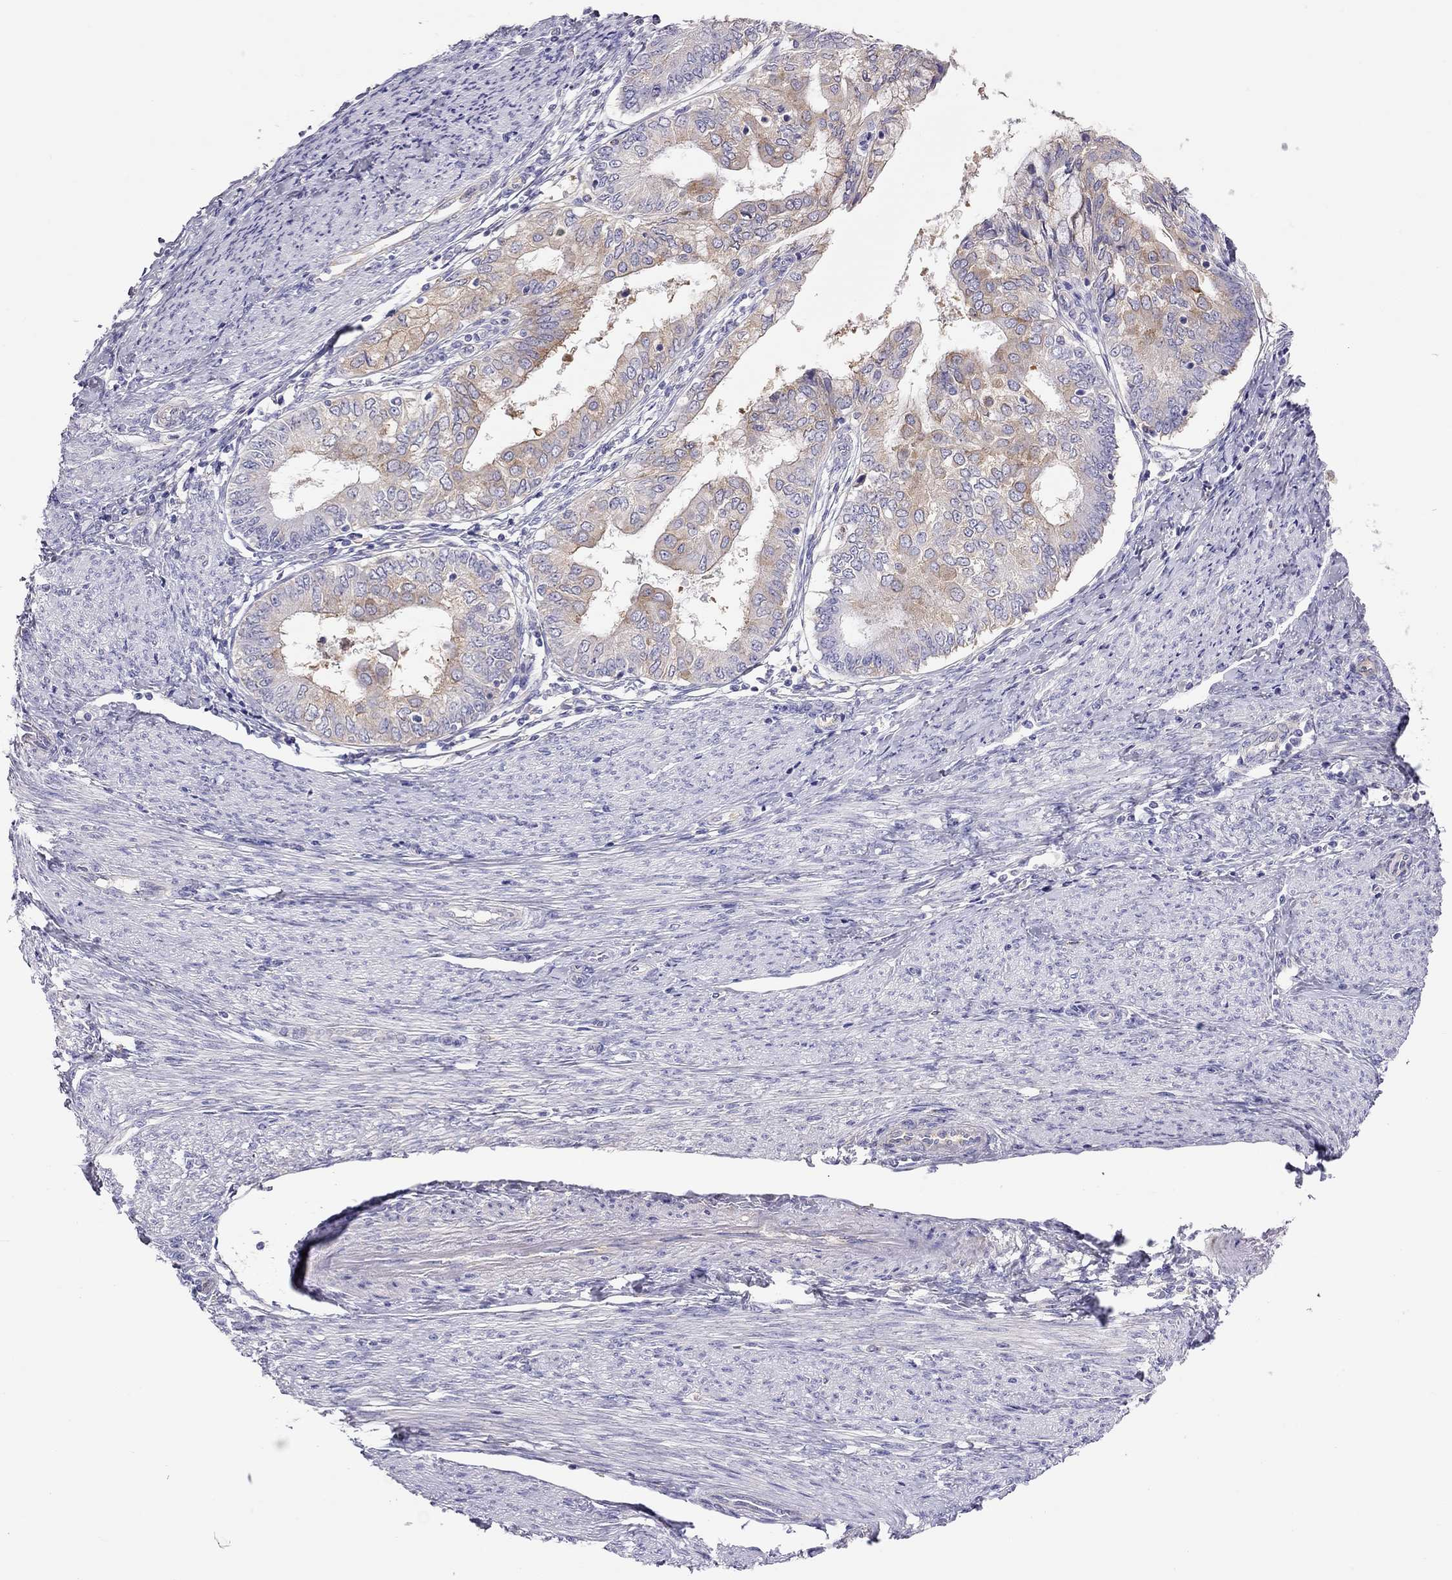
{"staining": {"intensity": "moderate", "quantity": ">75%", "location": "cytoplasmic/membranous"}, "tissue": "endometrial cancer", "cell_type": "Tumor cells", "image_type": "cancer", "snomed": [{"axis": "morphology", "description": "Adenocarcinoma, NOS"}, {"axis": "topography", "description": "Endometrium"}], "caption": "Human endometrial adenocarcinoma stained with a protein marker reveals moderate staining in tumor cells.", "gene": "ALOX15B", "patient": {"sex": "female", "age": 68}}